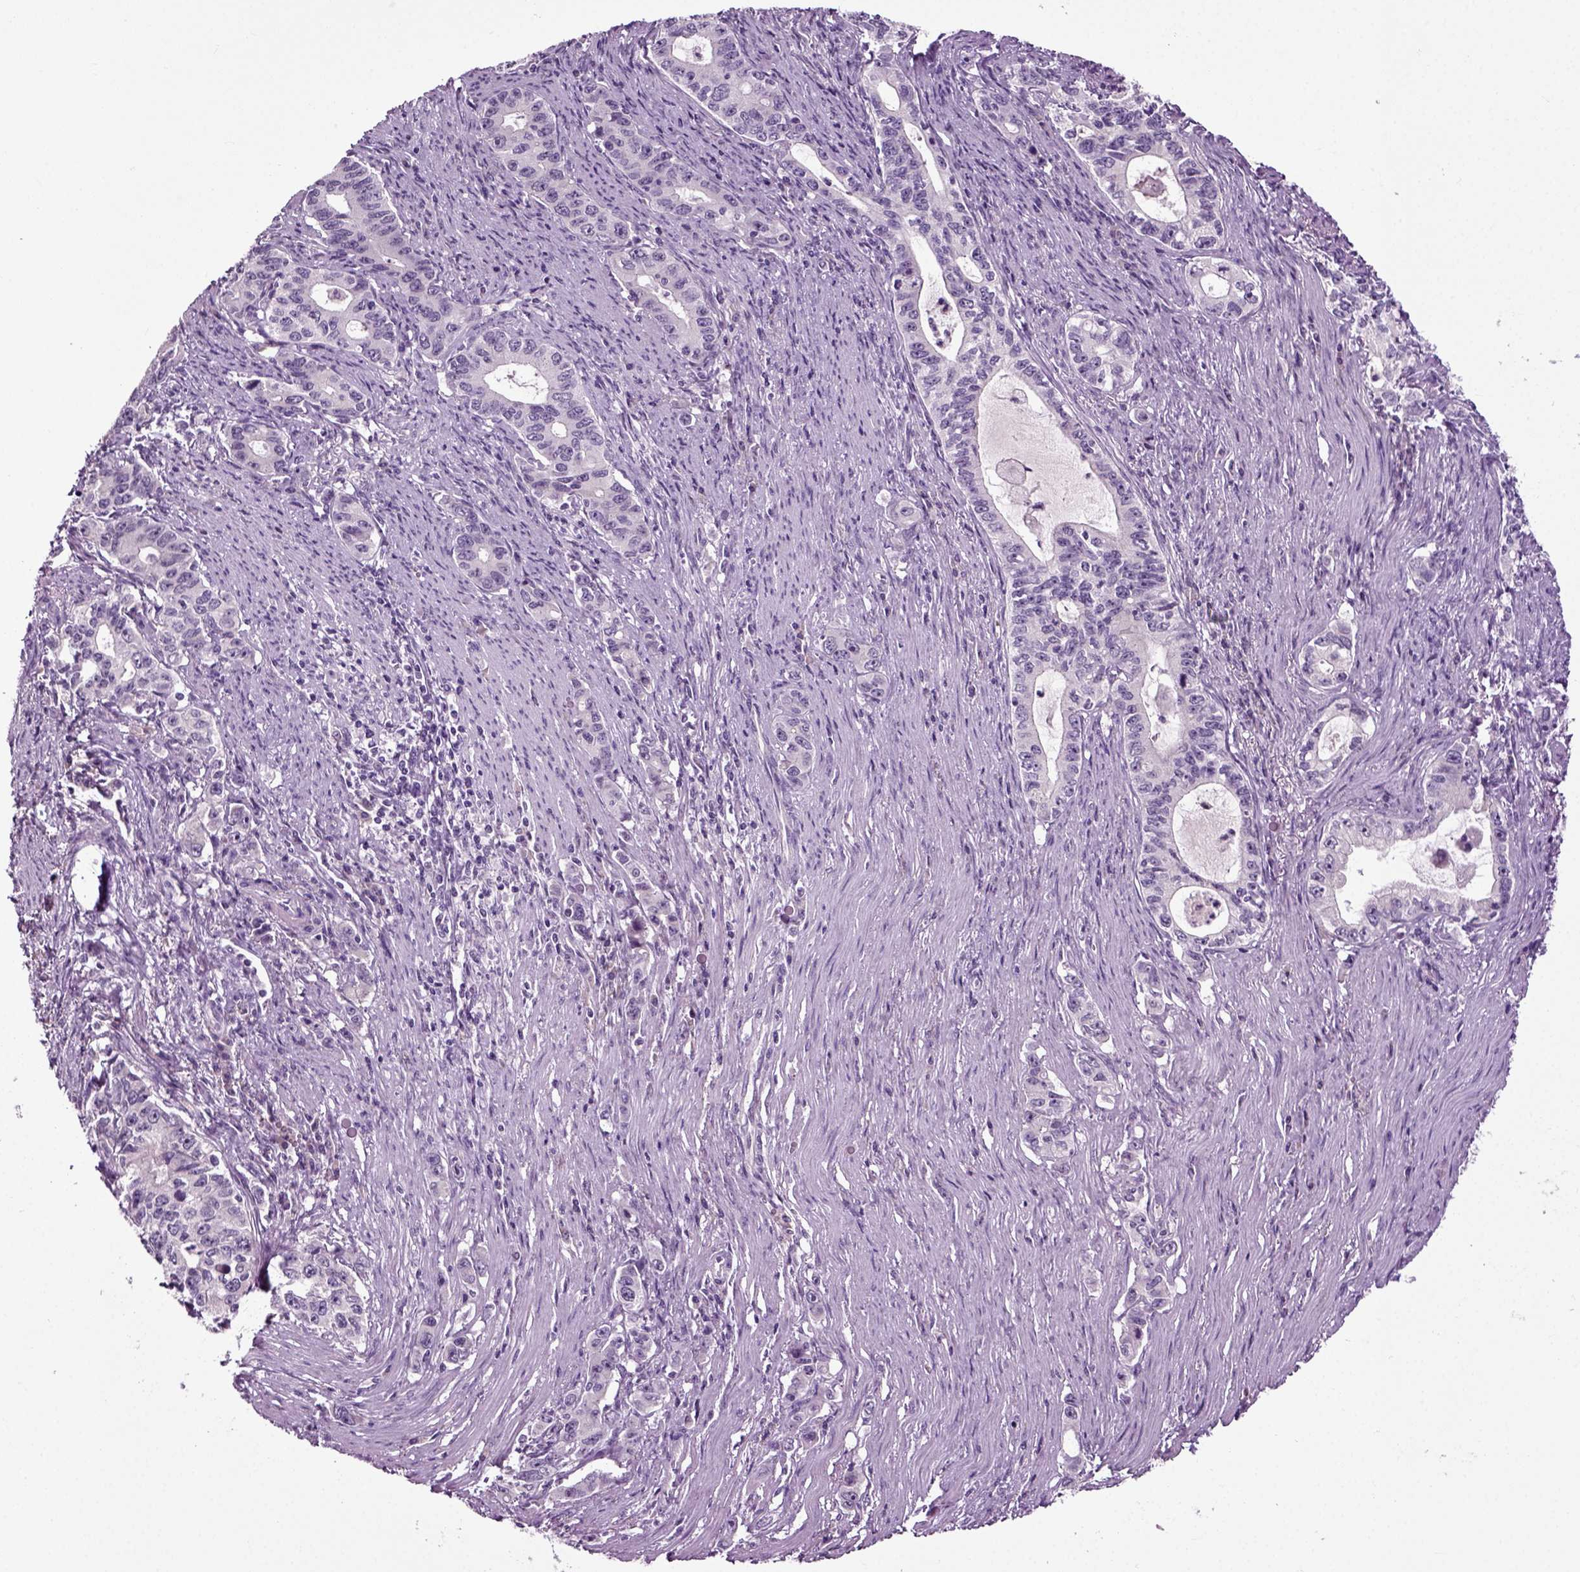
{"staining": {"intensity": "negative", "quantity": "none", "location": "none"}, "tissue": "stomach cancer", "cell_type": "Tumor cells", "image_type": "cancer", "snomed": [{"axis": "morphology", "description": "Adenocarcinoma, NOS"}, {"axis": "topography", "description": "Stomach, lower"}], "caption": "Tumor cells show no significant protein expression in stomach cancer.", "gene": "SPATA17", "patient": {"sex": "female", "age": 72}}